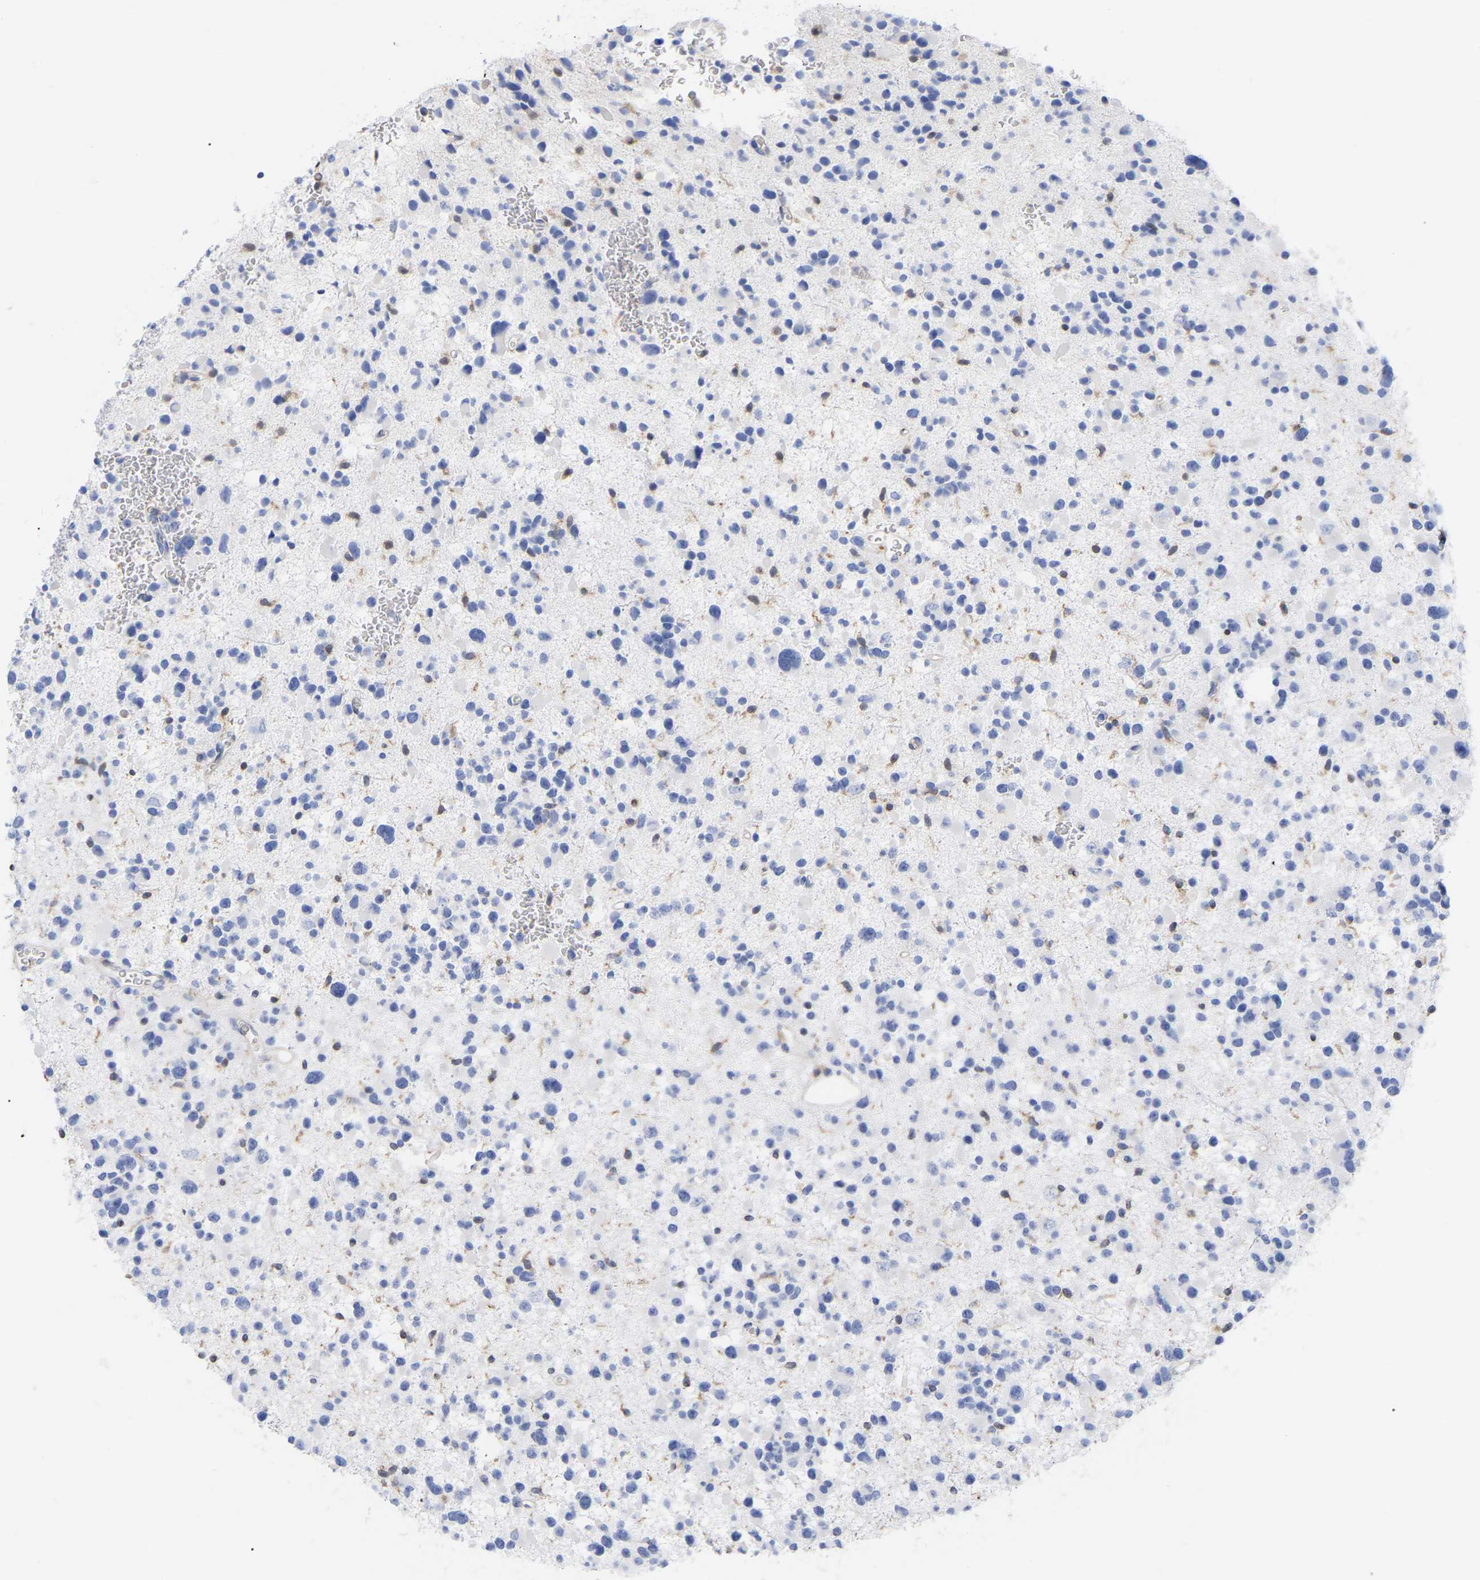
{"staining": {"intensity": "negative", "quantity": "none", "location": "none"}, "tissue": "glioma", "cell_type": "Tumor cells", "image_type": "cancer", "snomed": [{"axis": "morphology", "description": "Glioma, malignant, Low grade"}, {"axis": "topography", "description": "Brain"}], "caption": "This is an immunohistochemistry histopathology image of human glioma. There is no staining in tumor cells.", "gene": "GIMAP4", "patient": {"sex": "female", "age": 22}}